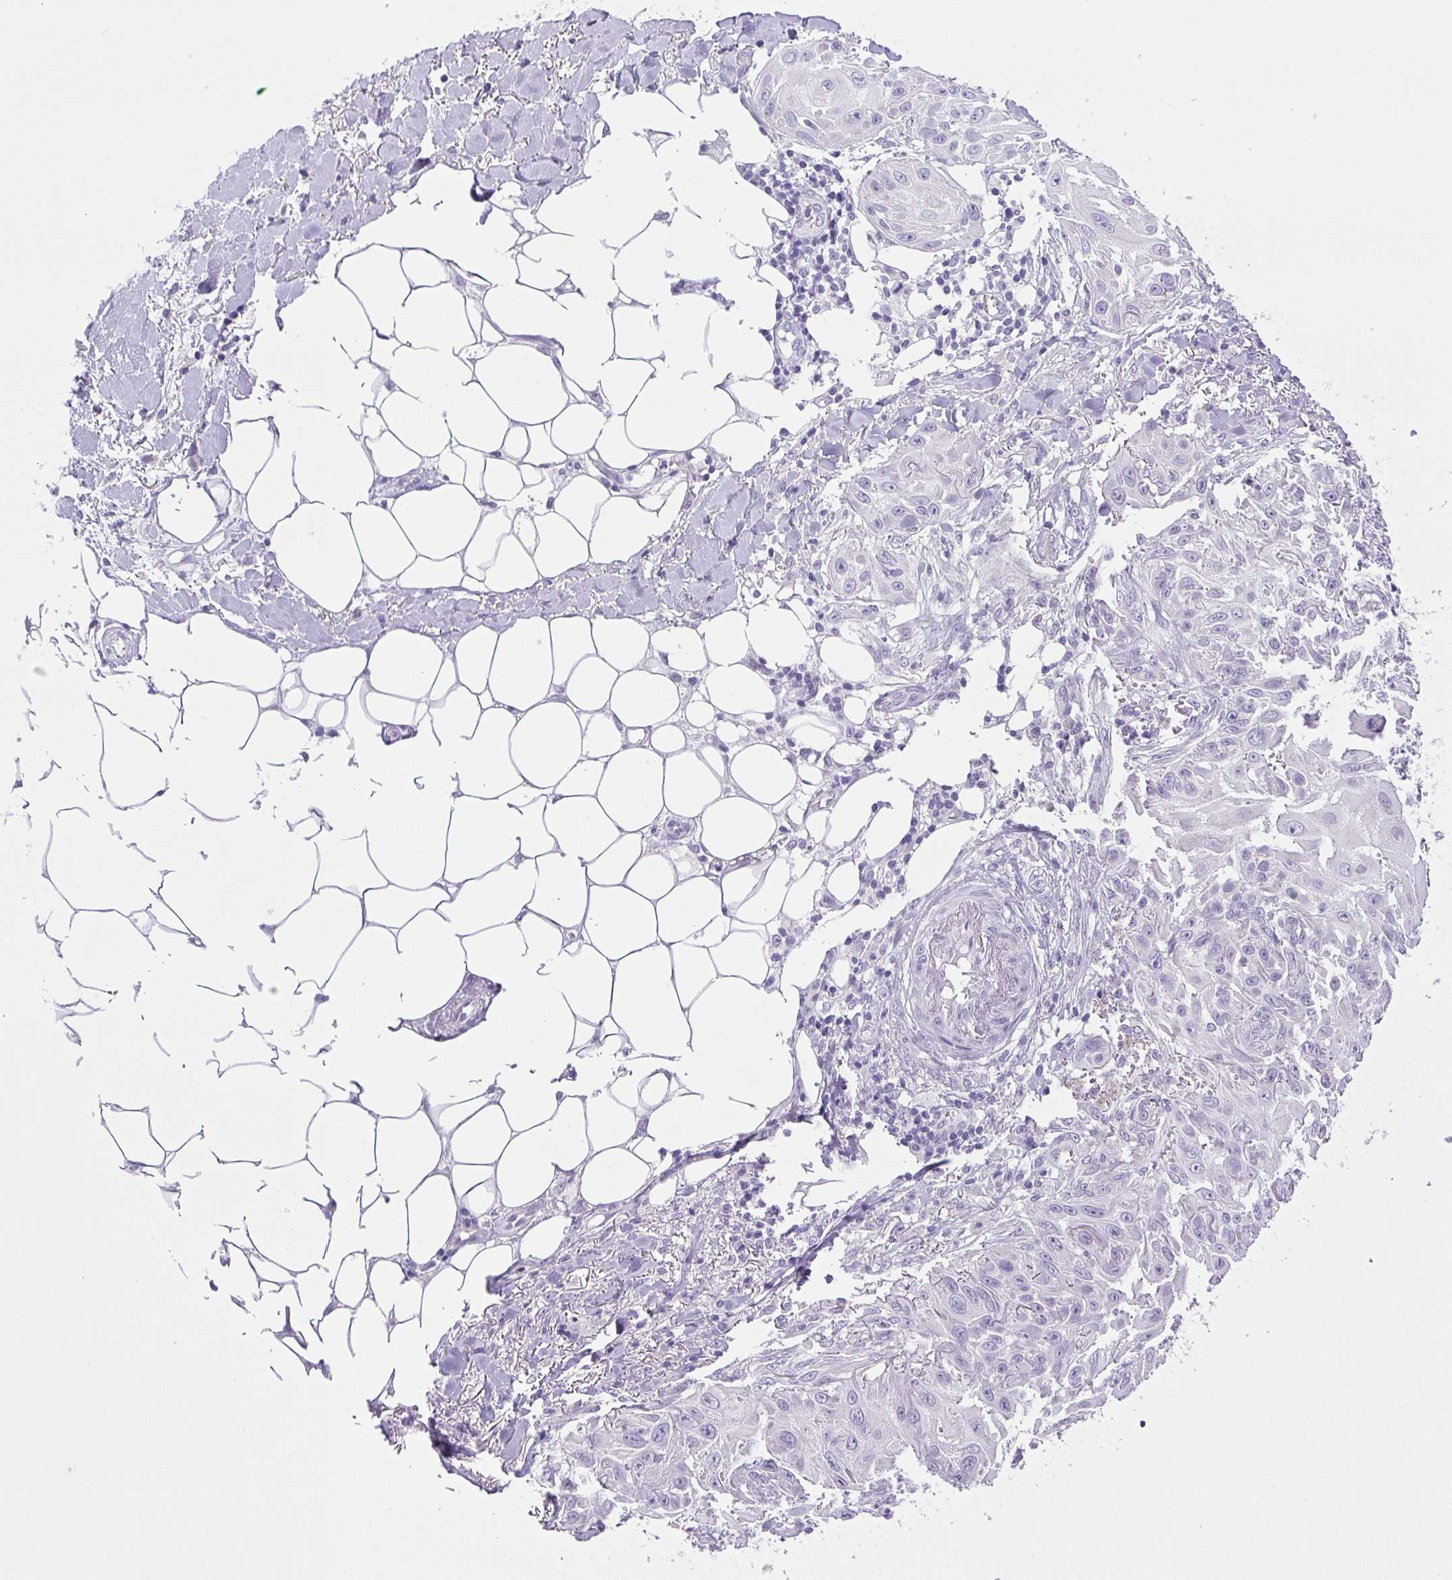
{"staining": {"intensity": "negative", "quantity": "none", "location": "none"}, "tissue": "skin cancer", "cell_type": "Tumor cells", "image_type": "cancer", "snomed": [{"axis": "morphology", "description": "Squamous cell carcinoma, NOS"}, {"axis": "topography", "description": "Skin"}], "caption": "A histopathology image of skin cancer stained for a protein reveals no brown staining in tumor cells. (Brightfield microscopy of DAB IHC at high magnification).", "gene": "PAPPA2", "patient": {"sex": "female", "age": 91}}